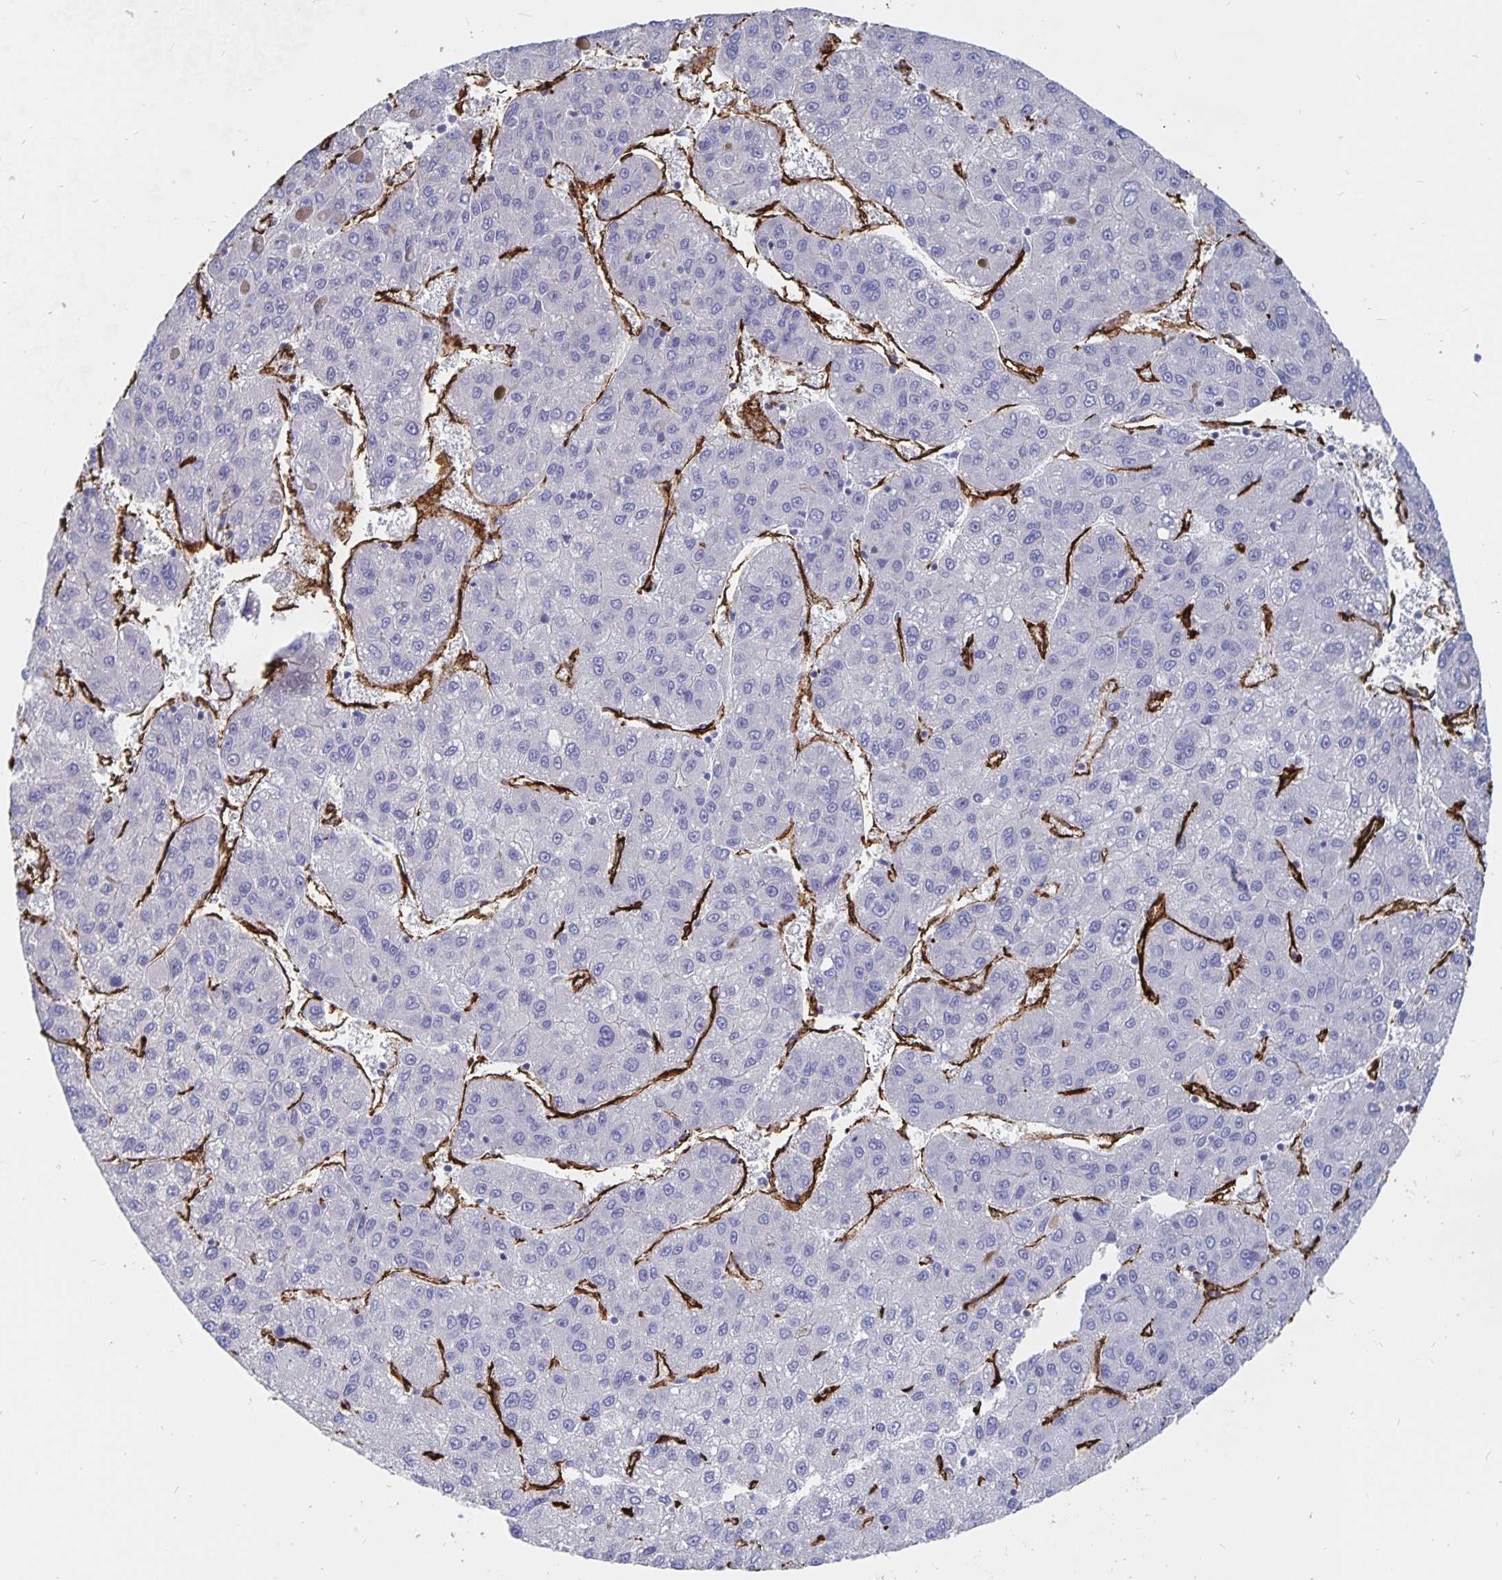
{"staining": {"intensity": "negative", "quantity": "none", "location": "none"}, "tissue": "liver cancer", "cell_type": "Tumor cells", "image_type": "cancer", "snomed": [{"axis": "morphology", "description": "Carcinoma, Hepatocellular, NOS"}, {"axis": "topography", "description": "Liver"}], "caption": "Human liver cancer (hepatocellular carcinoma) stained for a protein using immunohistochemistry (IHC) reveals no staining in tumor cells.", "gene": "DCHS2", "patient": {"sex": "female", "age": 82}}